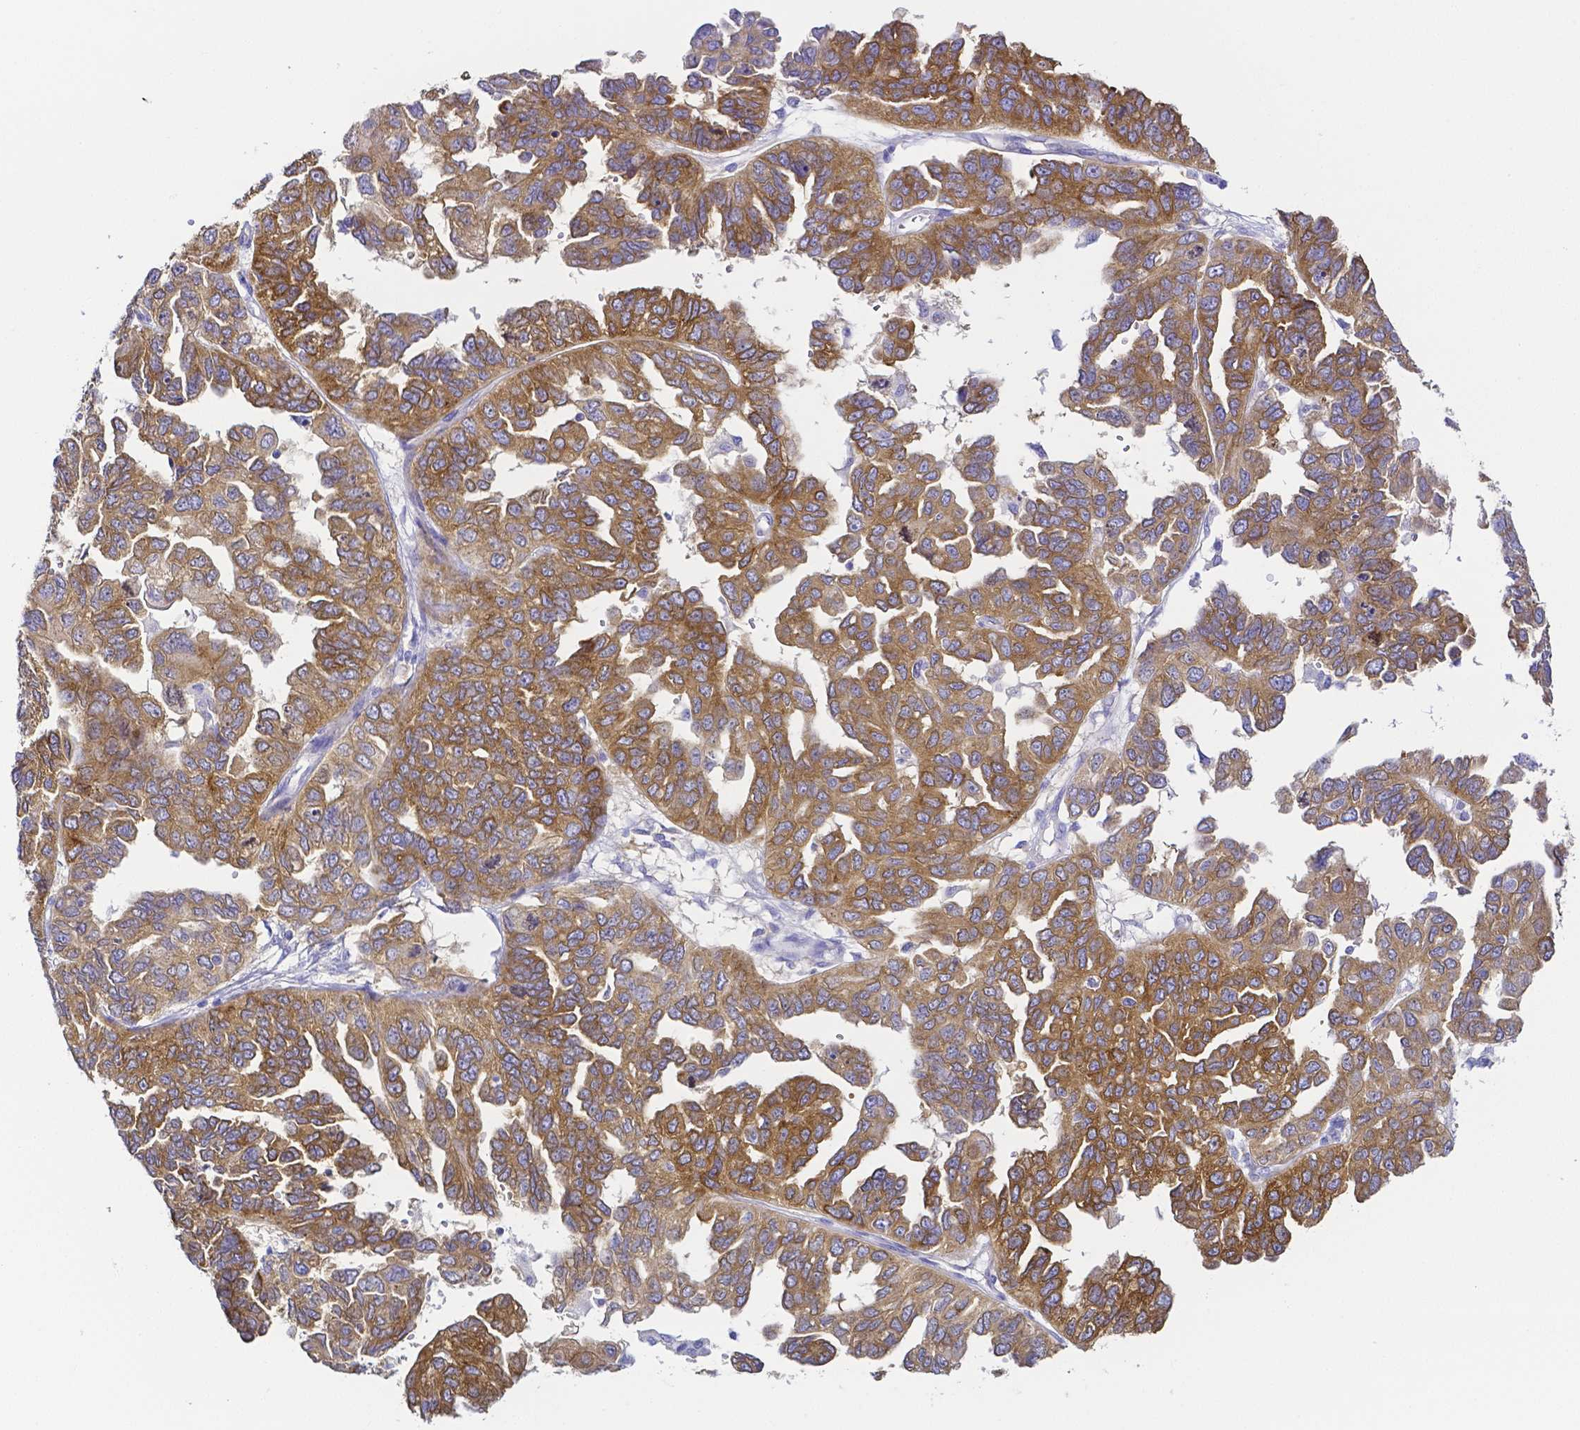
{"staining": {"intensity": "moderate", "quantity": ">75%", "location": "cytoplasmic/membranous"}, "tissue": "ovarian cancer", "cell_type": "Tumor cells", "image_type": "cancer", "snomed": [{"axis": "morphology", "description": "Cystadenocarcinoma, serous, NOS"}, {"axis": "topography", "description": "Ovary"}], "caption": "An IHC micrograph of neoplastic tissue is shown. Protein staining in brown highlights moderate cytoplasmic/membranous positivity in ovarian cancer within tumor cells.", "gene": "PKP3", "patient": {"sex": "female", "age": 53}}